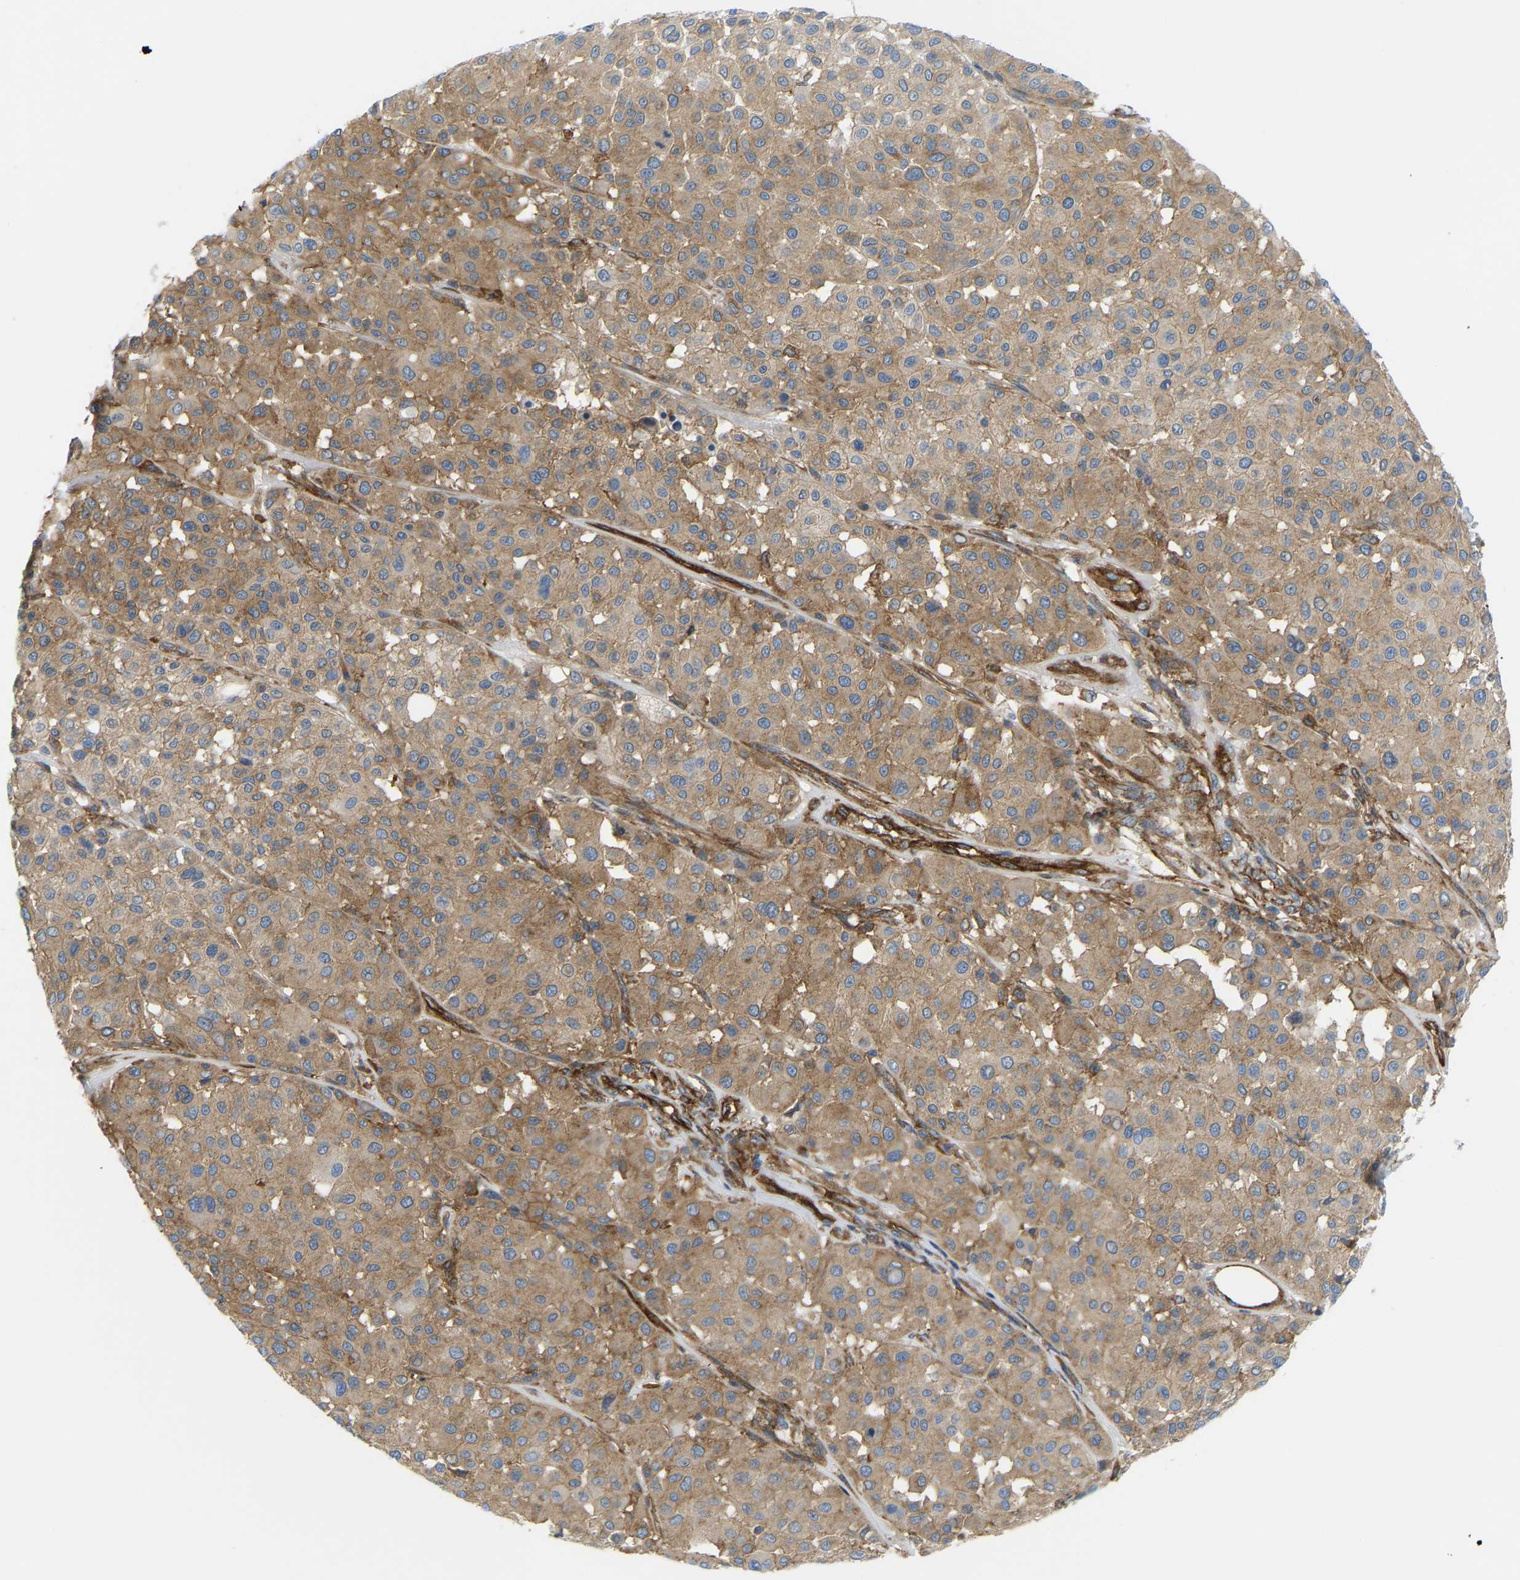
{"staining": {"intensity": "moderate", "quantity": ">75%", "location": "cytoplasmic/membranous"}, "tissue": "melanoma", "cell_type": "Tumor cells", "image_type": "cancer", "snomed": [{"axis": "morphology", "description": "Malignant melanoma, Metastatic site"}, {"axis": "topography", "description": "Soft tissue"}], "caption": "A high-resolution photomicrograph shows immunohistochemistry (IHC) staining of malignant melanoma (metastatic site), which shows moderate cytoplasmic/membranous staining in about >75% of tumor cells.", "gene": "PICALM", "patient": {"sex": "male", "age": 41}}